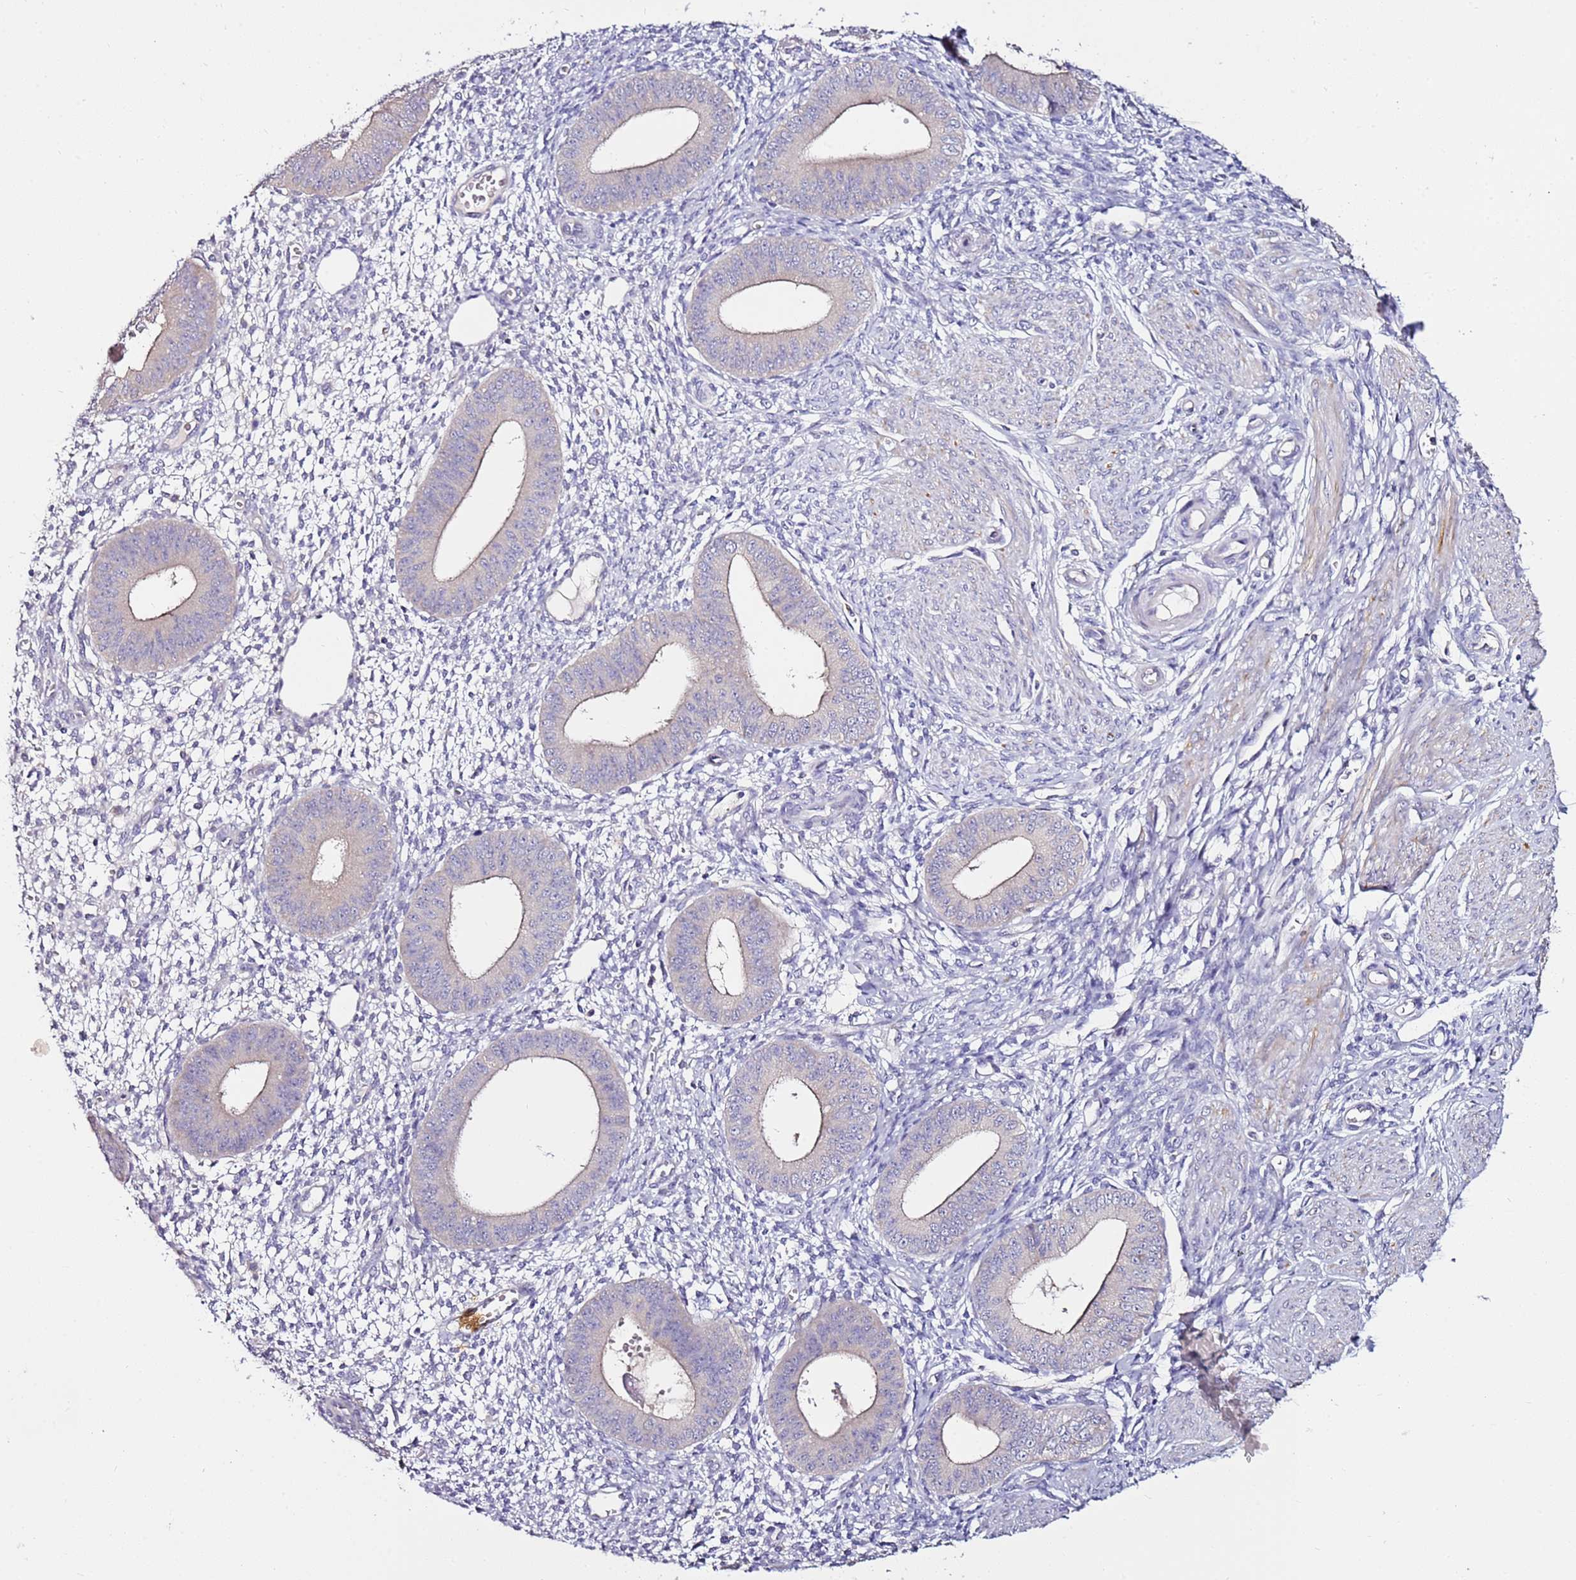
{"staining": {"intensity": "negative", "quantity": "none", "location": "none"}, "tissue": "endometrium", "cell_type": "Cells in endometrial stroma", "image_type": "normal", "snomed": [{"axis": "morphology", "description": "Normal tissue, NOS"}, {"axis": "topography", "description": "Endometrium"}], "caption": "This is a histopathology image of IHC staining of normal endometrium, which shows no staining in cells in endometrial stroma.", "gene": "SRRM5", "patient": {"sex": "female", "age": 49}}